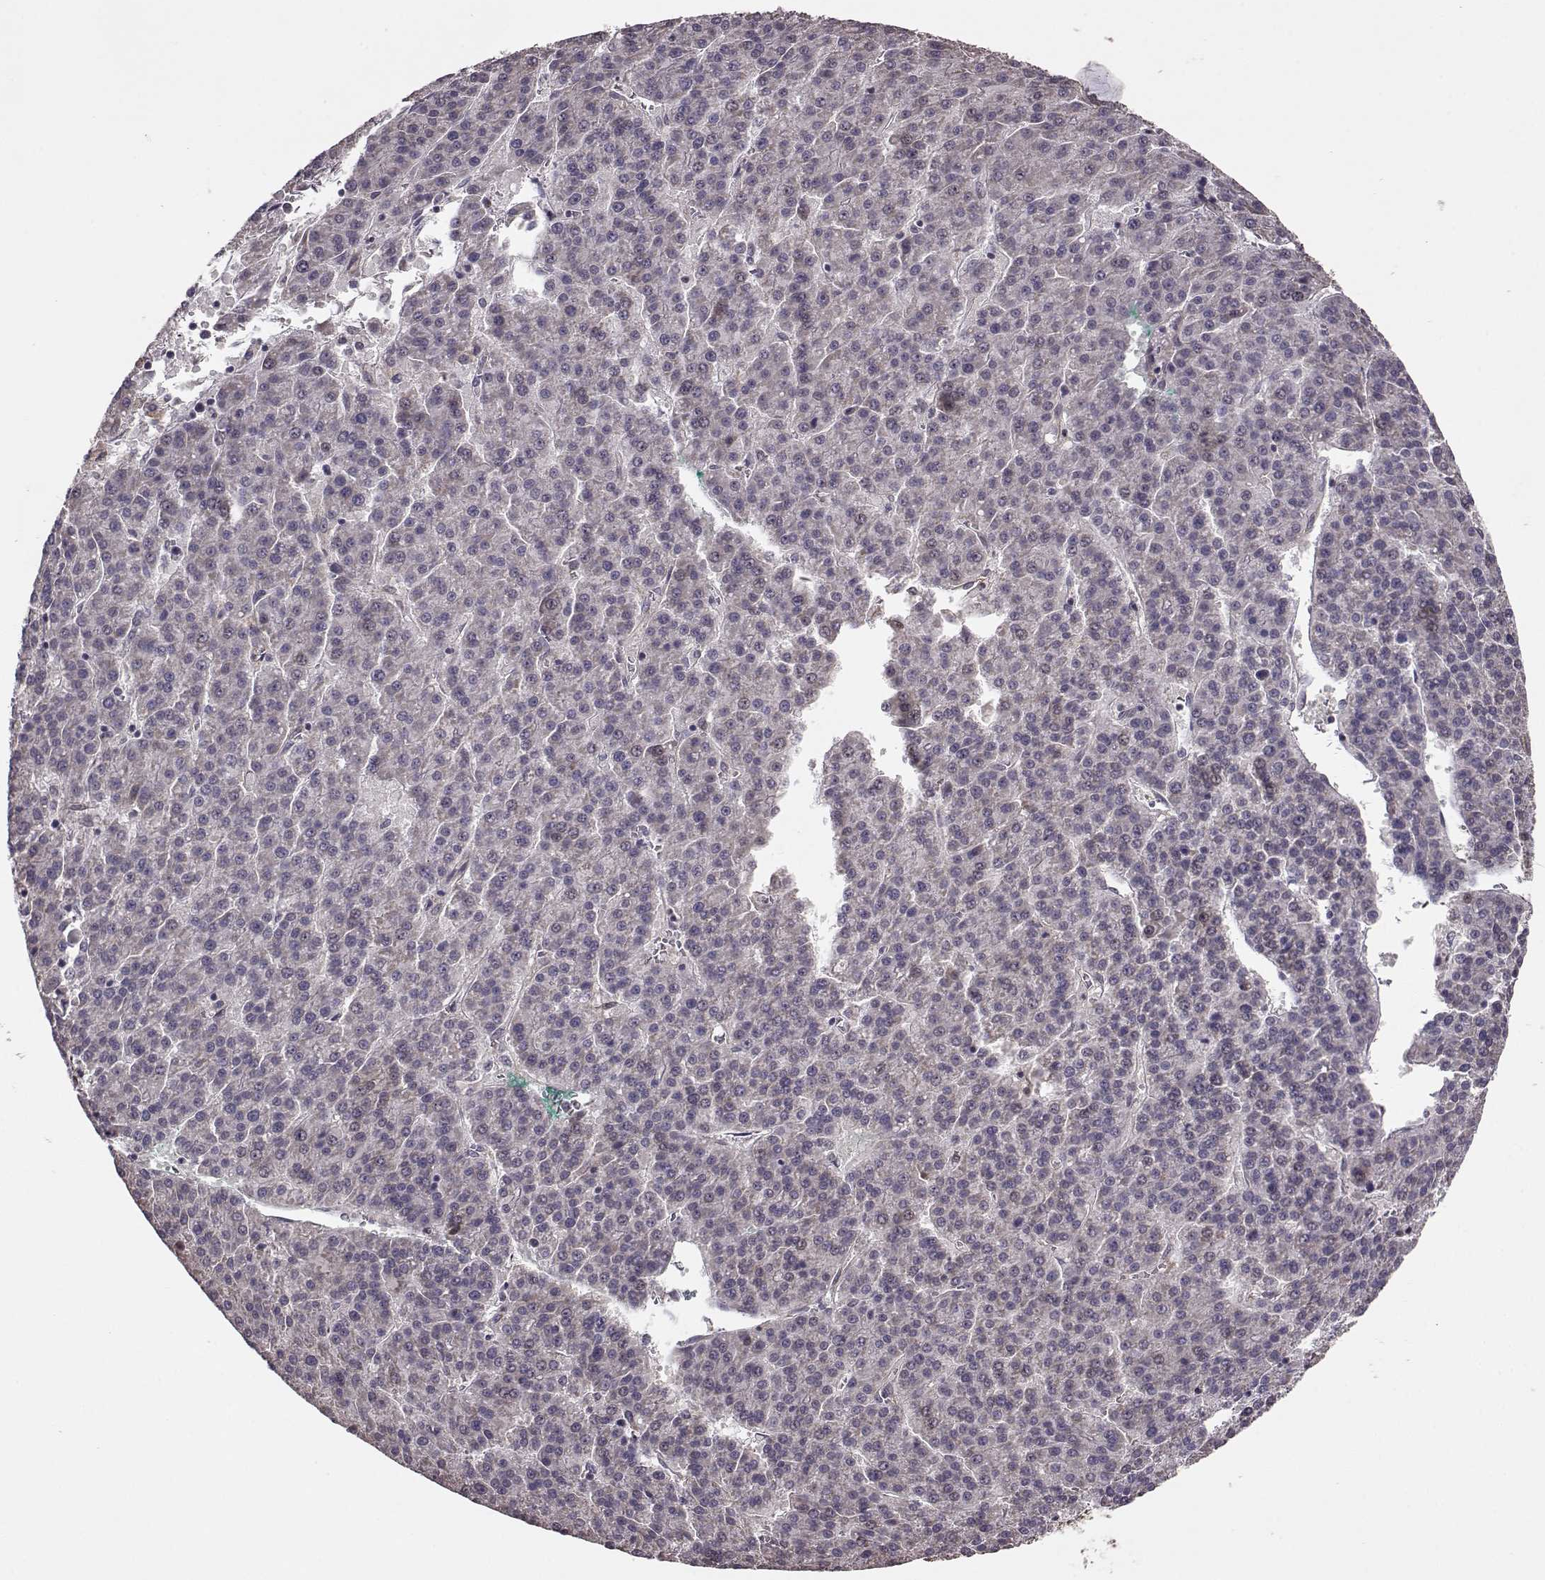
{"staining": {"intensity": "negative", "quantity": "none", "location": "none"}, "tissue": "liver cancer", "cell_type": "Tumor cells", "image_type": "cancer", "snomed": [{"axis": "morphology", "description": "Carcinoma, Hepatocellular, NOS"}, {"axis": "topography", "description": "Liver"}], "caption": "This is an immunohistochemistry micrograph of human liver hepatocellular carcinoma. There is no expression in tumor cells.", "gene": "BACH2", "patient": {"sex": "female", "age": 58}}